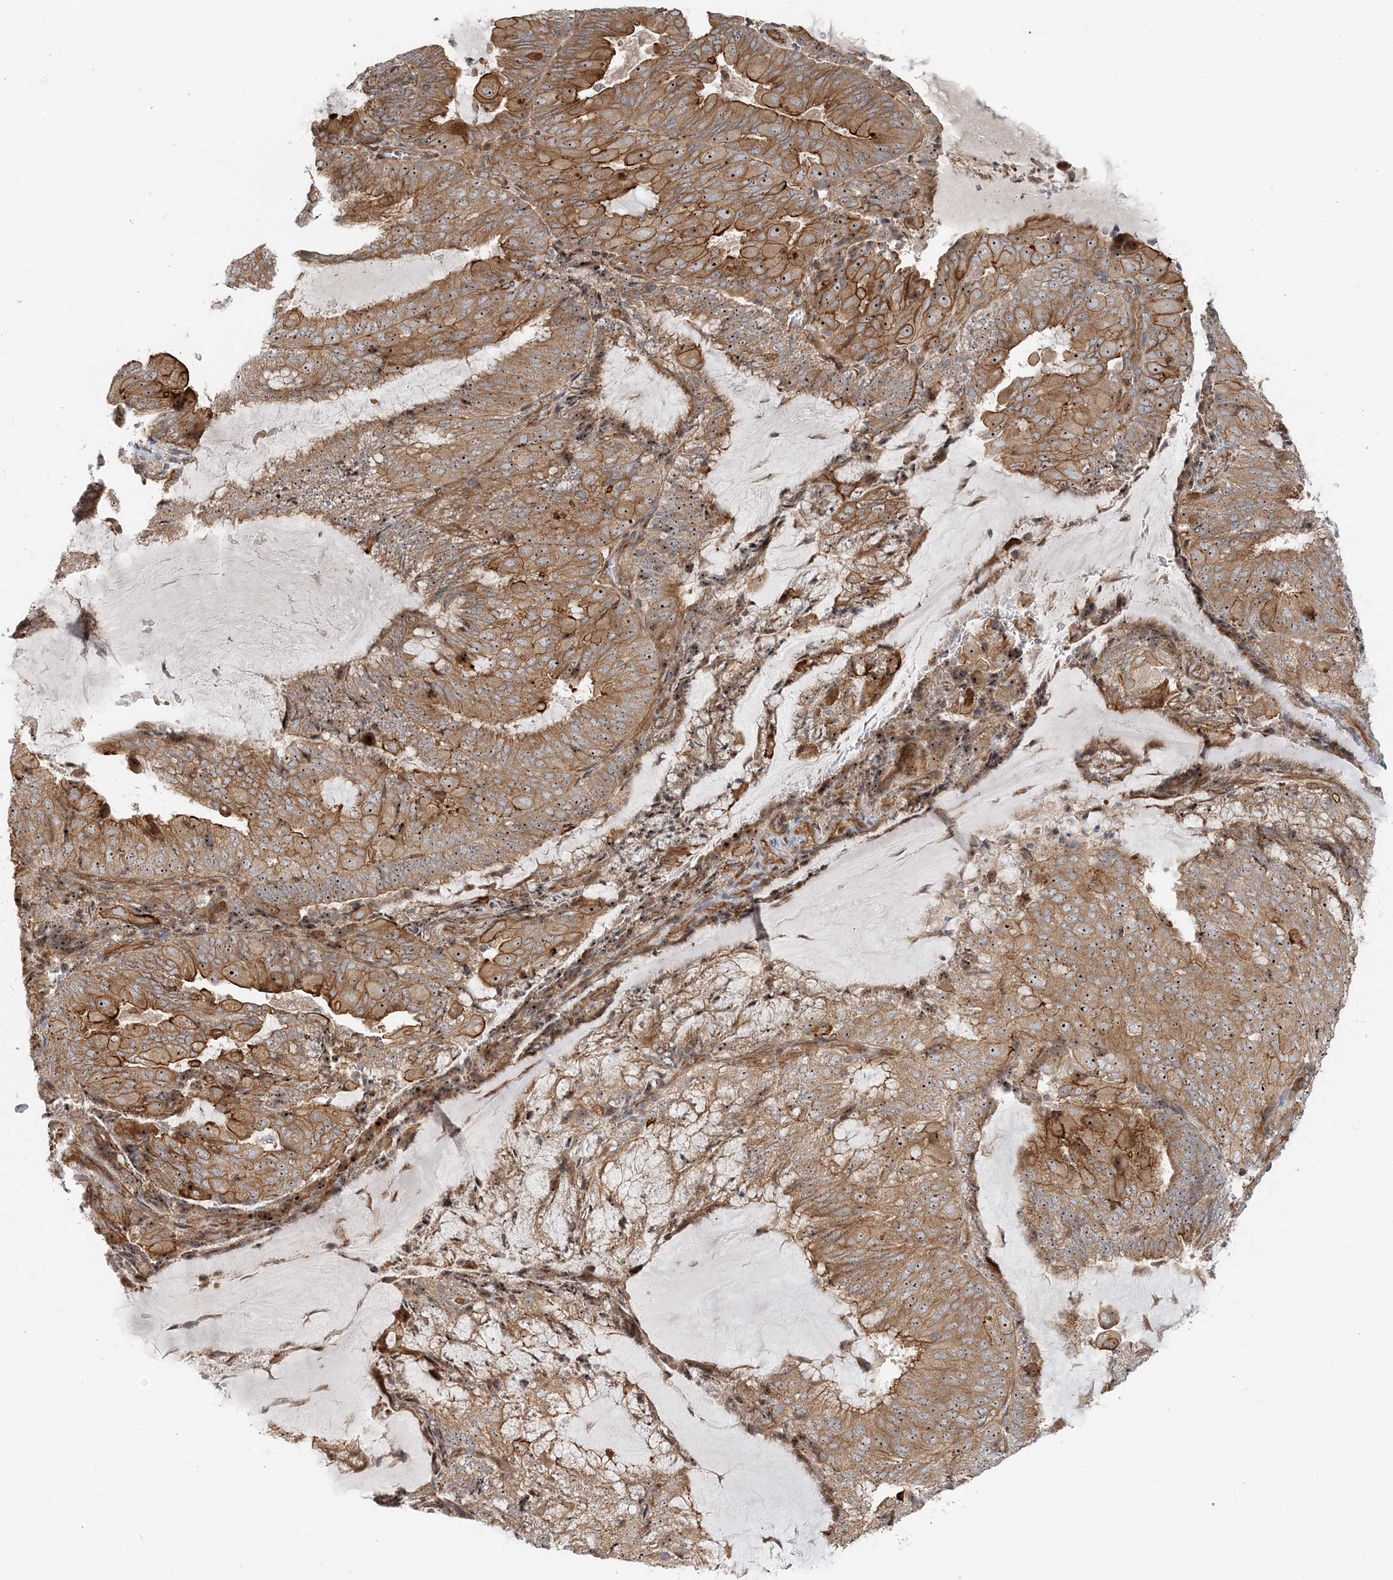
{"staining": {"intensity": "moderate", "quantity": ">75%", "location": "cytoplasmic/membranous,nuclear"}, "tissue": "endometrial cancer", "cell_type": "Tumor cells", "image_type": "cancer", "snomed": [{"axis": "morphology", "description": "Adenocarcinoma, NOS"}, {"axis": "topography", "description": "Endometrium"}], "caption": "Immunohistochemistry image of neoplastic tissue: endometrial cancer (adenocarcinoma) stained using immunohistochemistry (IHC) shows medium levels of moderate protein expression localized specifically in the cytoplasmic/membranous and nuclear of tumor cells, appearing as a cytoplasmic/membranous and nuclear brown color.", "gene": "MYL5", "patient": {"sex": "female", "age": 81}}